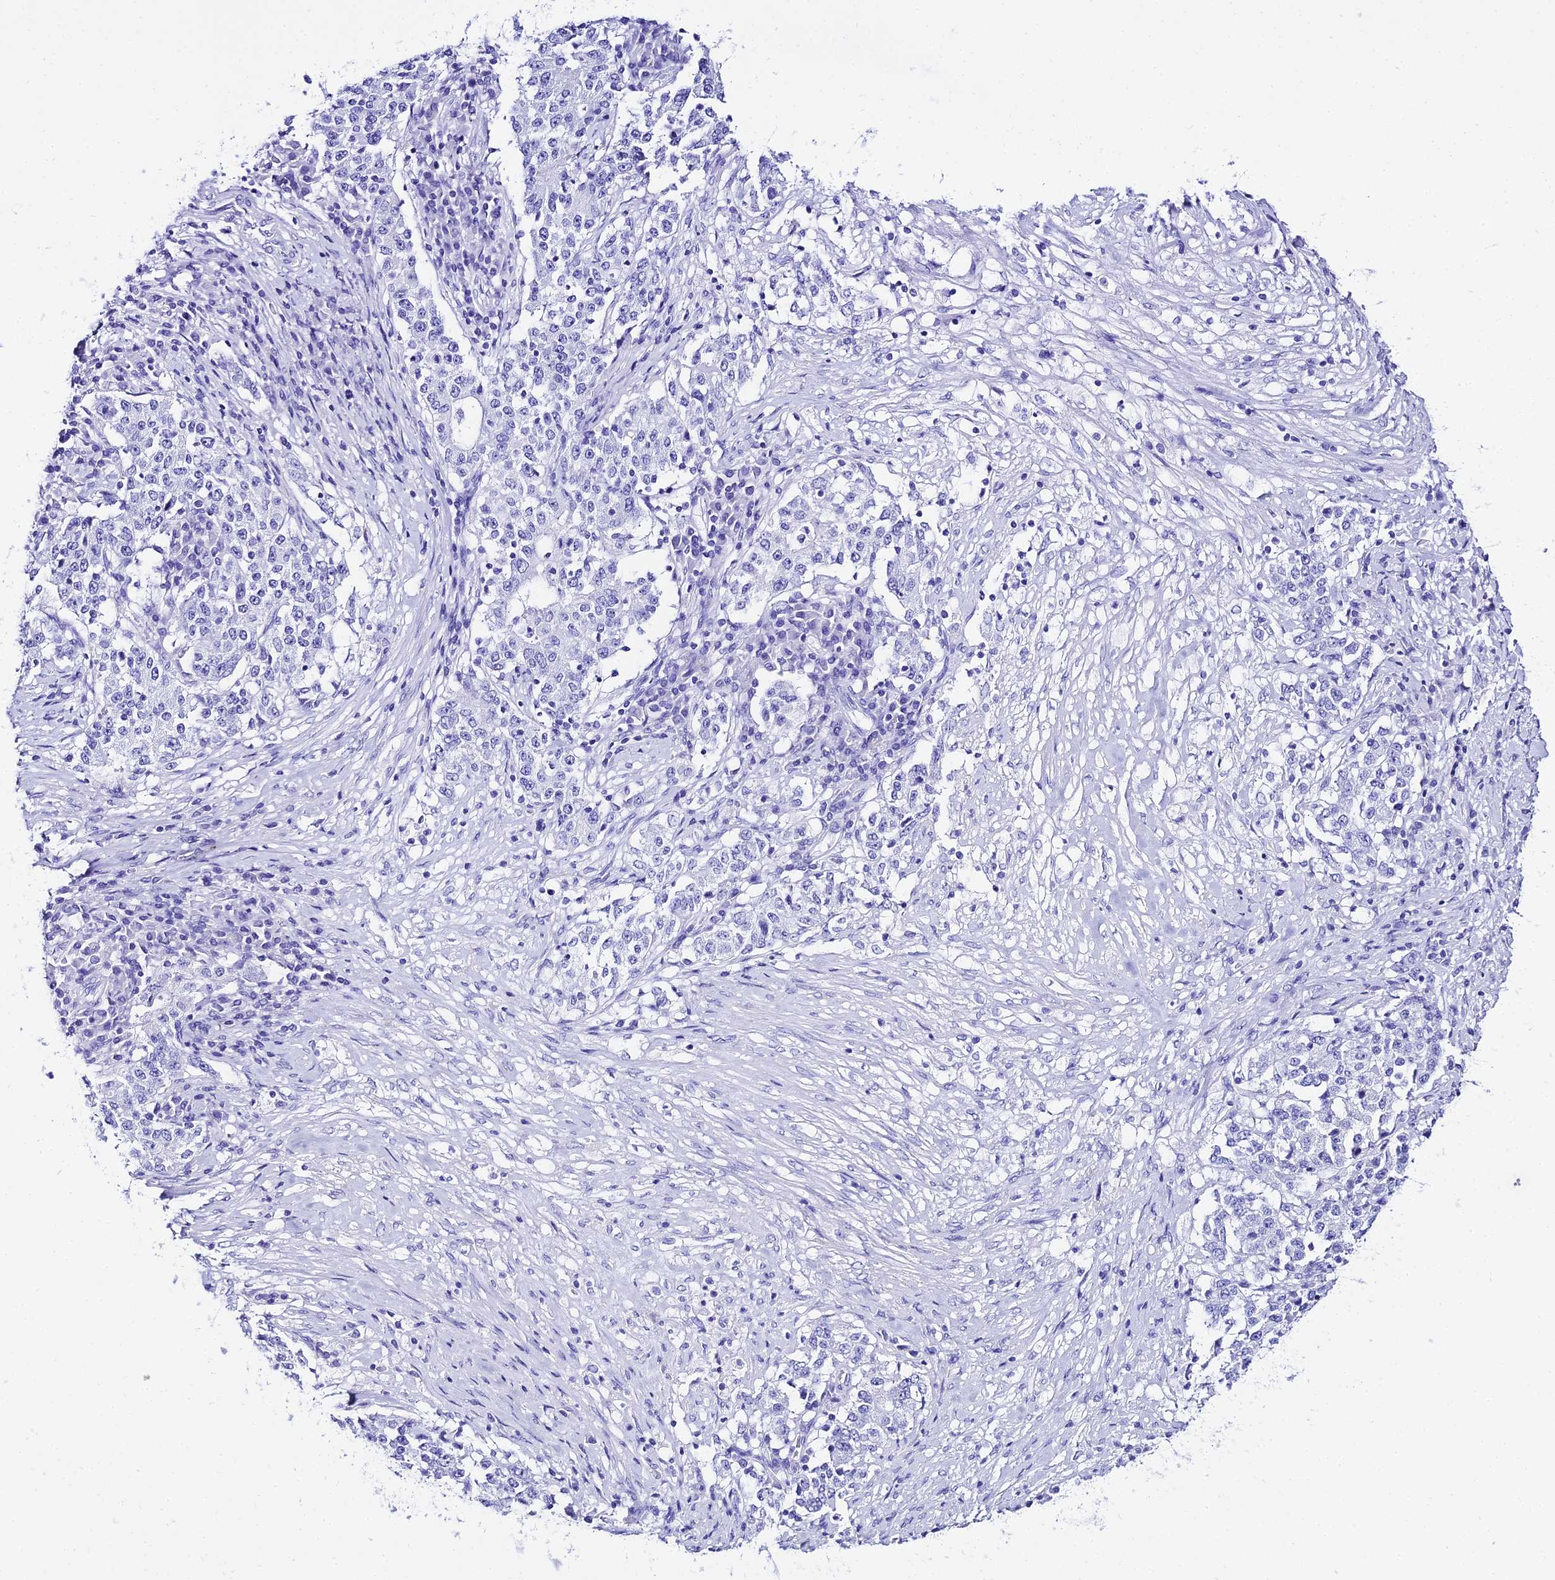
{"staining": {"intensity": "negative", "quantity": "none", "location": "none"}, "tissue": "stomach cancer", "cell_type": "Tumor cells", "image_type": "cancer", "snomed": [{"axis": "morphology", "description": "Adenocarcinoma, NOS"}, {"axis": "topography", "description": "Stomach"}], "caption": "This is an immunohistochemistry image of human stomach cancer (adenocarcinoma). There is no positivity in tumor cells.", "gene": "TRMT44", "patient": {"sex": "male", "age": 59}}